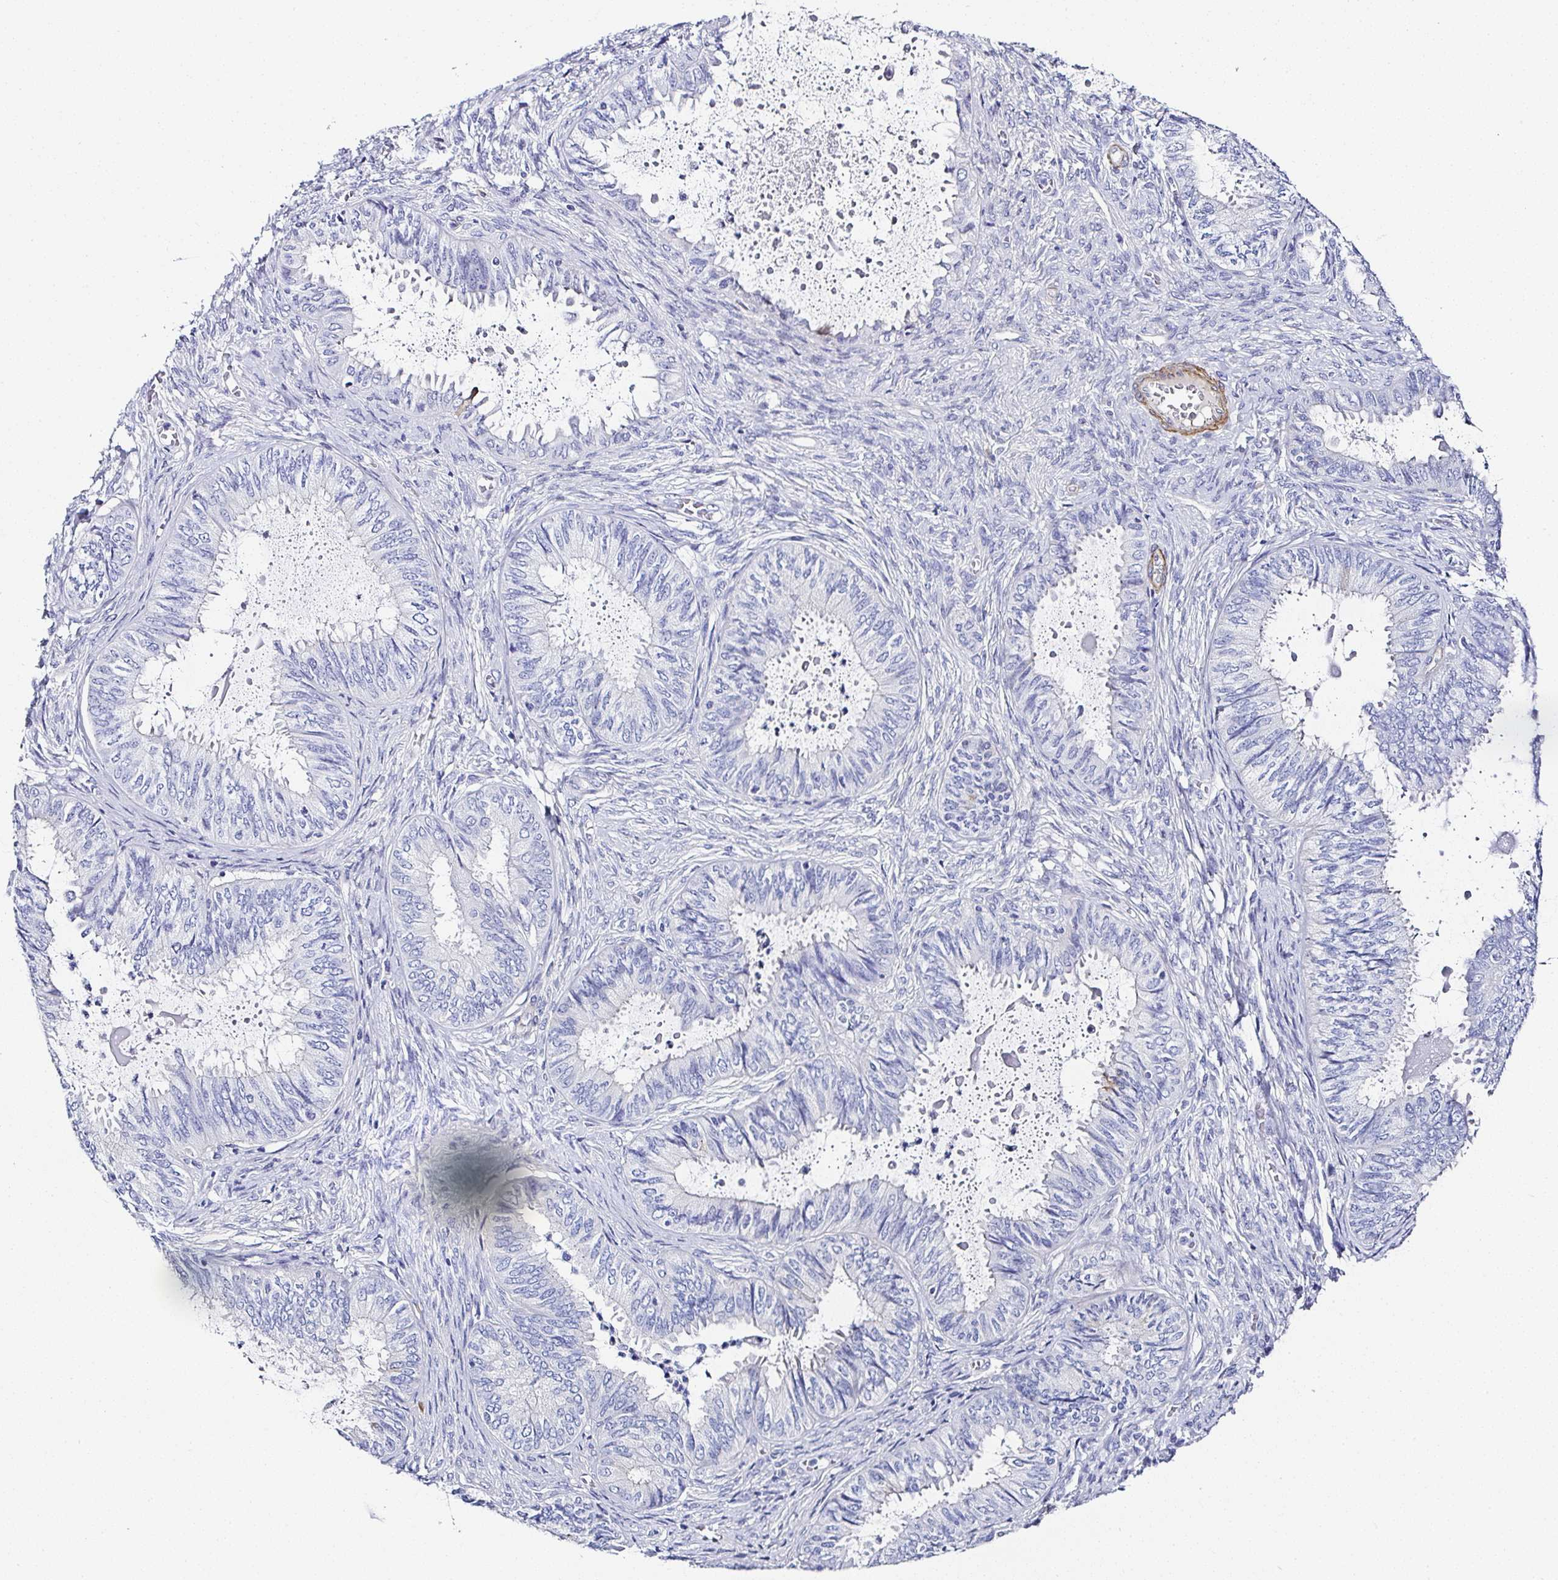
{"staining": {"intensity": "negative", "quantity": "none", "location": "none"}, "tissue": "ovarian cancer", "cell_type": "Tumor cells", "image_type": "cancer", "snomed": [{"axis": "morphology", "description": "Carcinoma, endometroid"}, {"axis": "topography", "description": "Ovary"}], "caption": "Tumor cells show no significant positivity in endometroid carcinoma (ovarian).", "gene": "PPFIA4", "patient": {"sex": "female", "age": 70}}